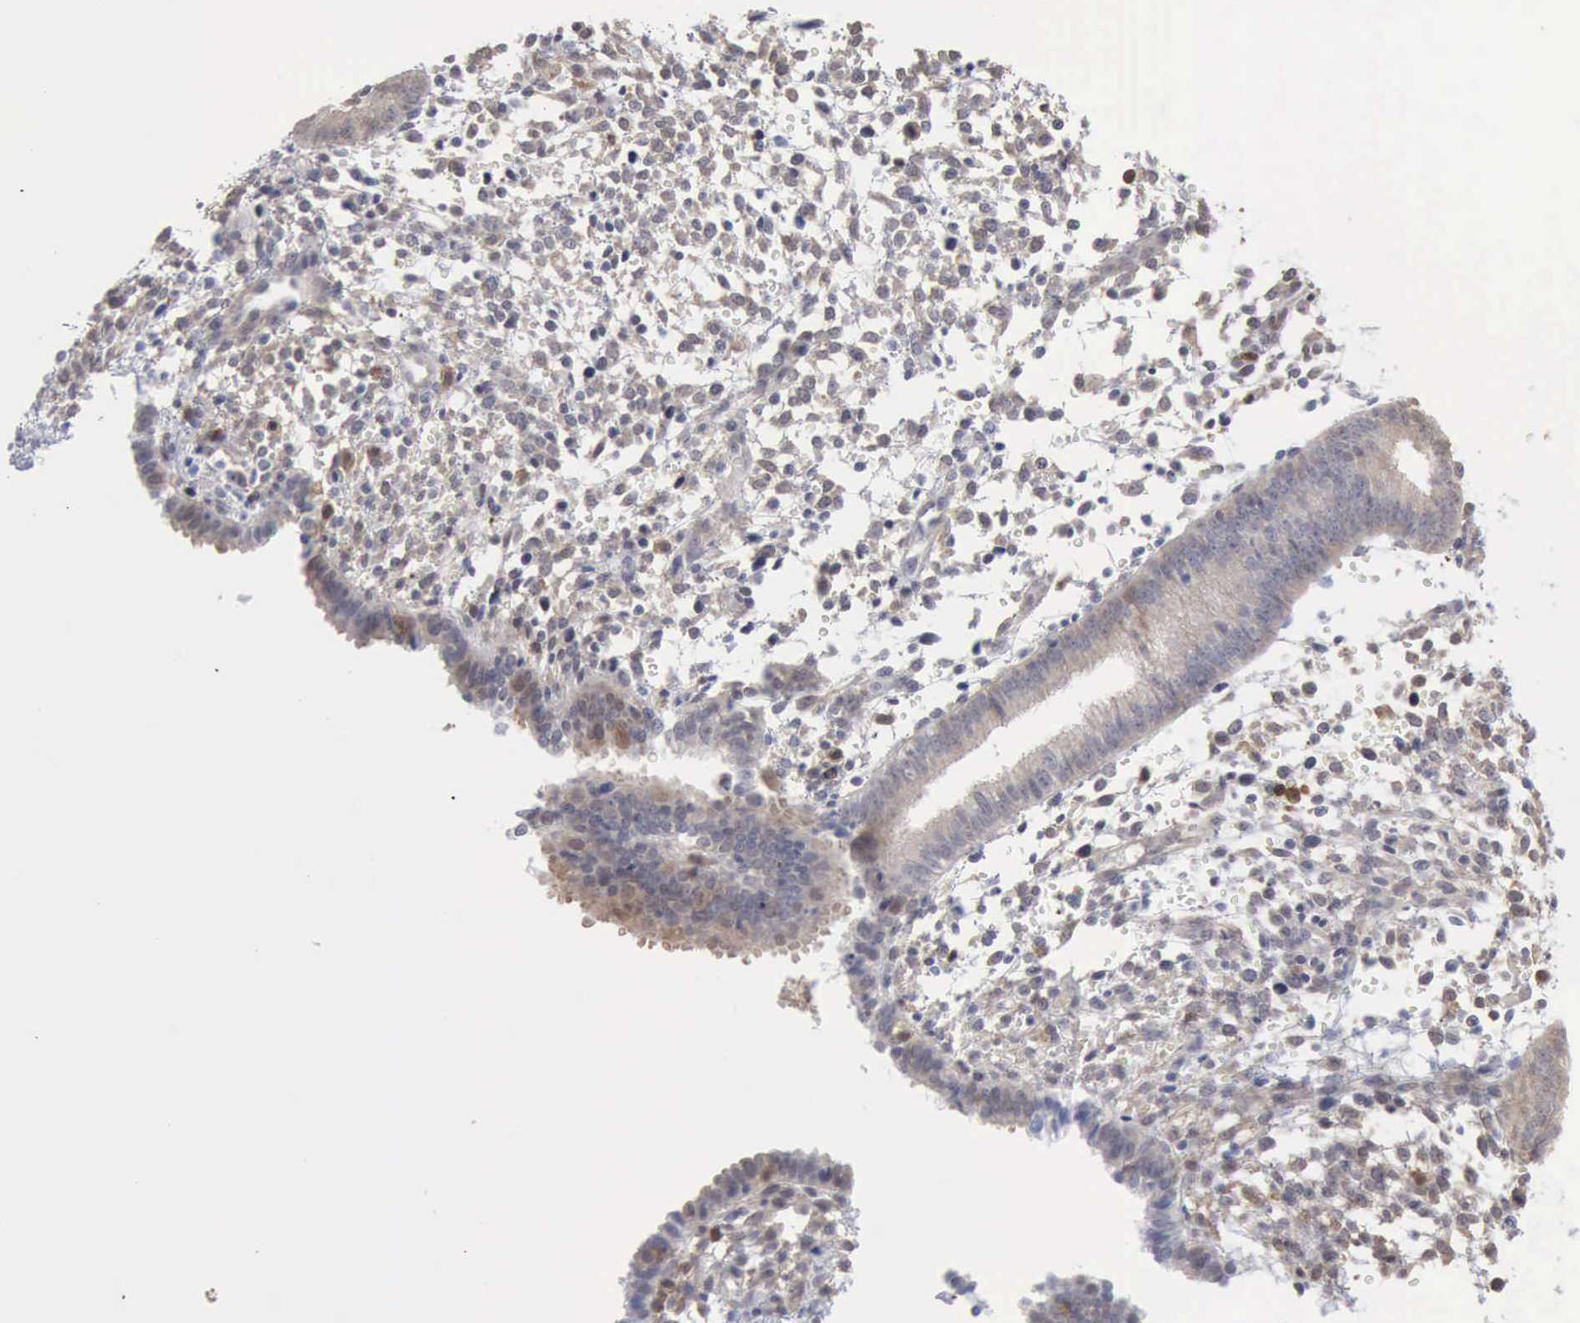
{"staining": {"intensity": "weak", "quantity": "<25%", "location": "nuclear"}, "tissue": "endometrium", "cell_type": "Cells in endometrial stroma", "image_type": "normal", "snomed": [{"axis": "morphology", "description": "Normal tissue, NOS"}, {"axis": "topography", "description": "Endometrium"}], "caption": "This is an immunohistochemistry micrograph of benign human endometrium. There is no staining in cells in endometrial stroma.", "gene": "STAT1", "patient": {"sex": "female", "age": 35}}